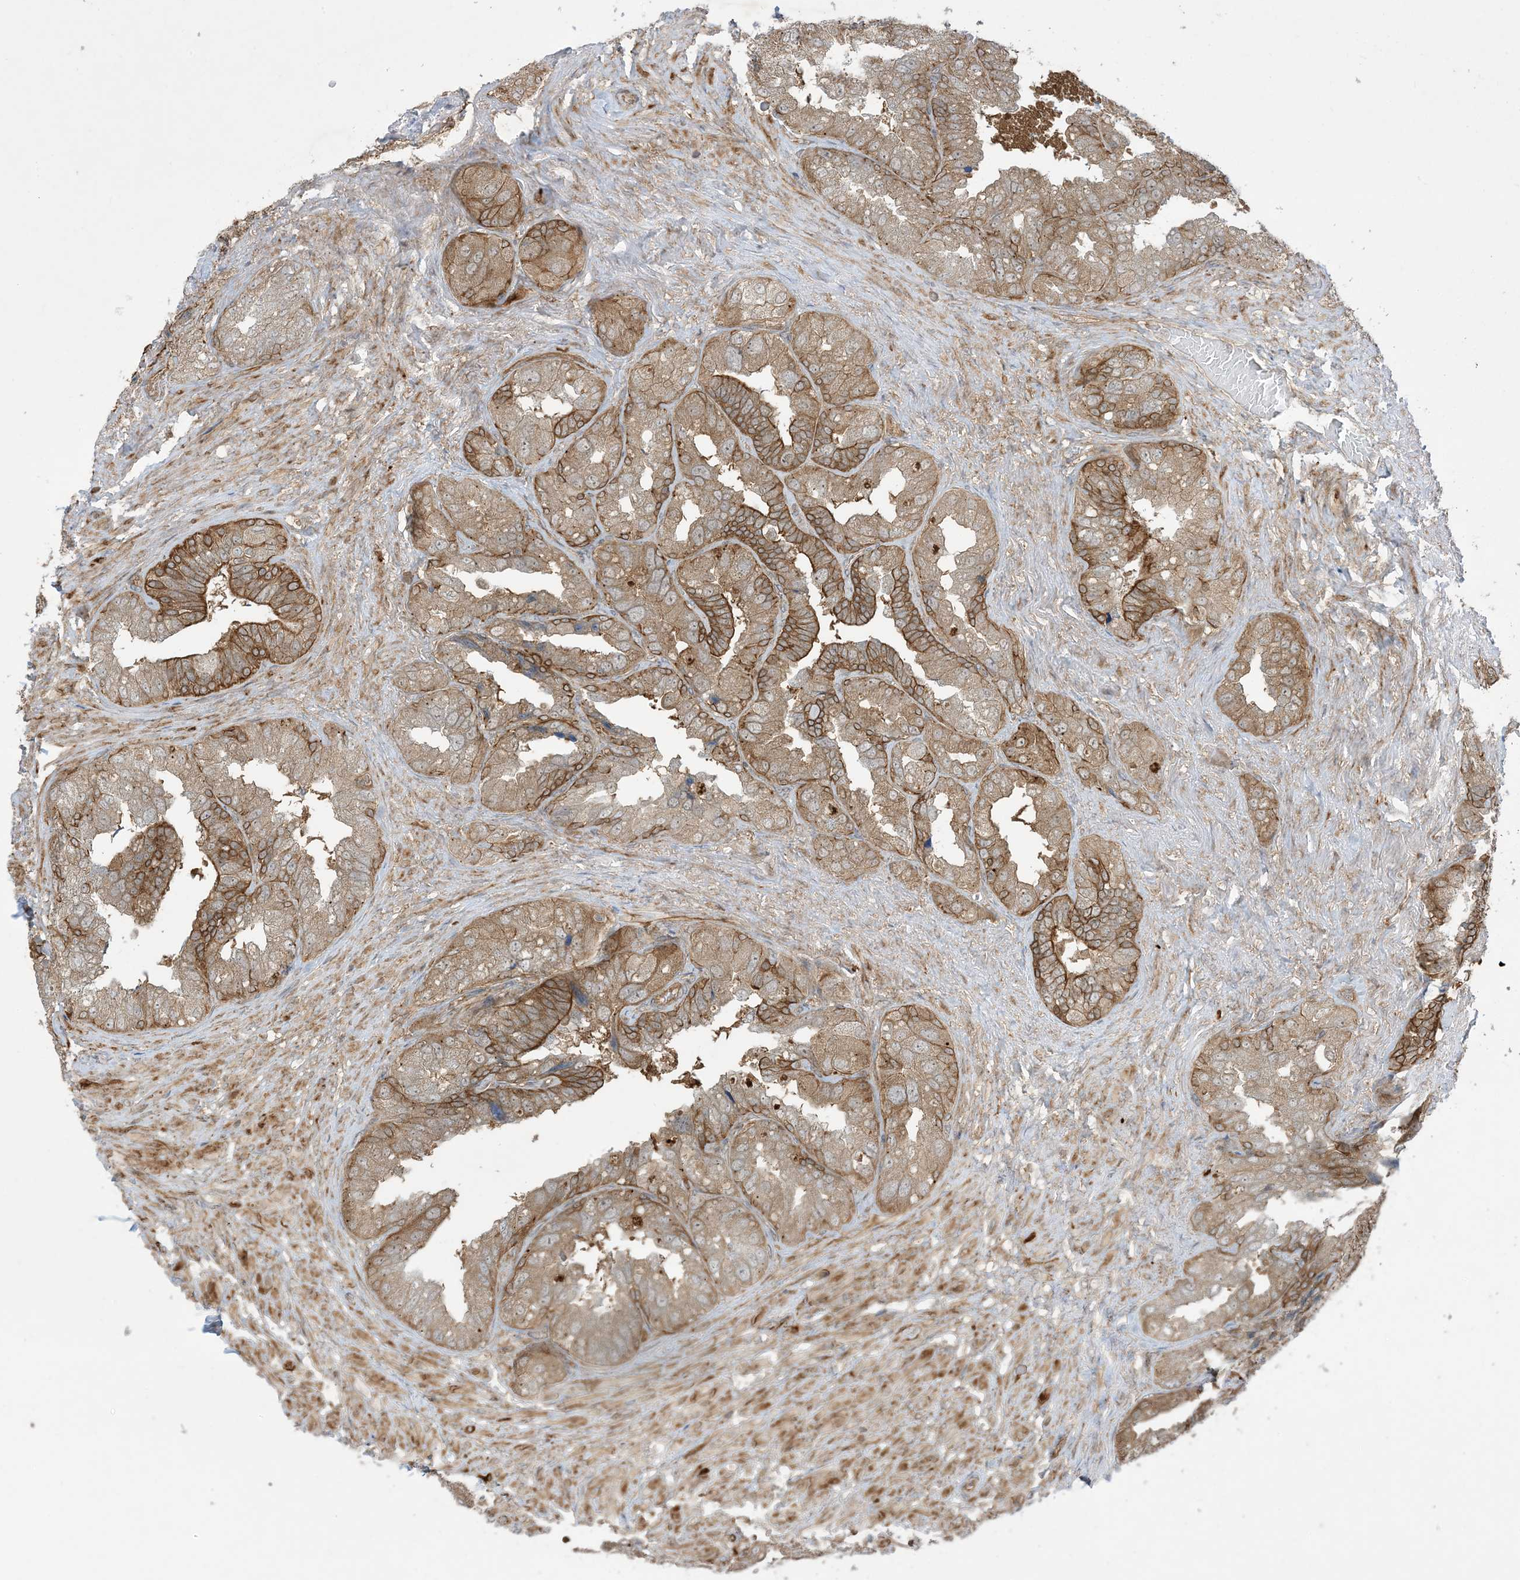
{"staining": {"intensity": "strong", "quantity": ">75%", "location": "cytoplasmic/membranous,nuclear"}, "tissue": "seminal vesicle", "cell_type": "Glandular cells", "image_type": "normal", "snomed": [{"axis": "morphology", "description": "Normal tissue, NOS"}, {"axis": "topography", "description": "Seminal veicle"}, {"axis": "topography", "description": "Peripheral nerve tissue"}], "caption": "DAB (3,3'-diaminobenzidine) immunohistochemical staining of benign human seminal vesicle shows strong cytoplasmic/membranous,nuclear protein positivity in approximately >75% of glandular cells.", "gene": "SOGA3", "patient": {"sex": "male", "age": 63}}